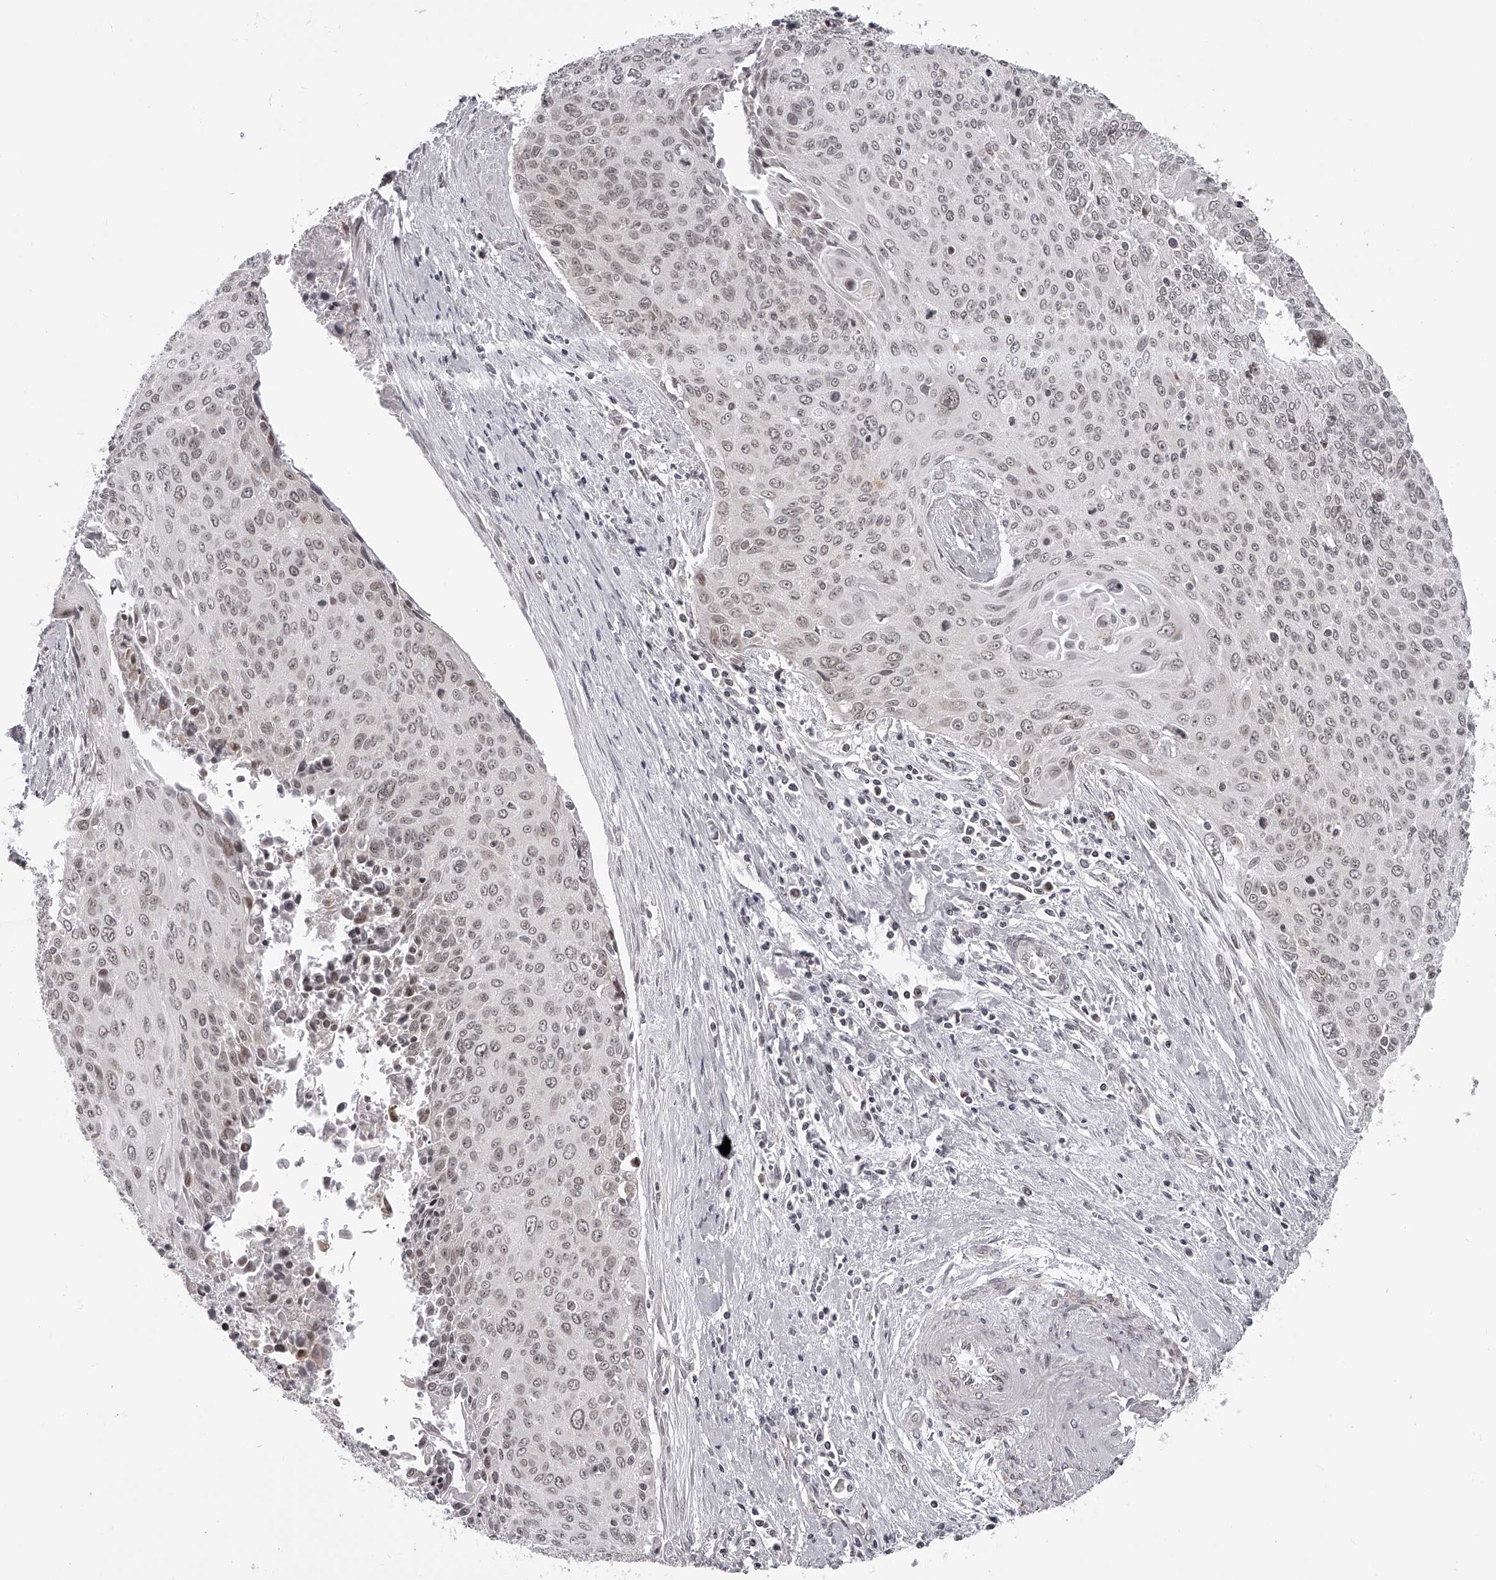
{"staining": {"intensity": "weak", "quantity": "<25%", "location": "cytoplasmic/membranous"}, "tissue": "cervical cancer", "cell_type": "Tumor cells", "image_type": "cancer", "snomed": [{"axis": "morphology", "description": "Squamous cell carcinoma, NOS"}, {"axis": "topography", "description": "Cervix"}], "caption": "Immunohistochemistry micrograph of neoplastic tissue: cervical cancer (squamous cell carcinoma) stained with DAB (3,3'-diaminobenzidine) displays no significant protein positivity in tumor cells.", "gene": "ODF2L", "patient": {"sex": "female", "age": 55}}